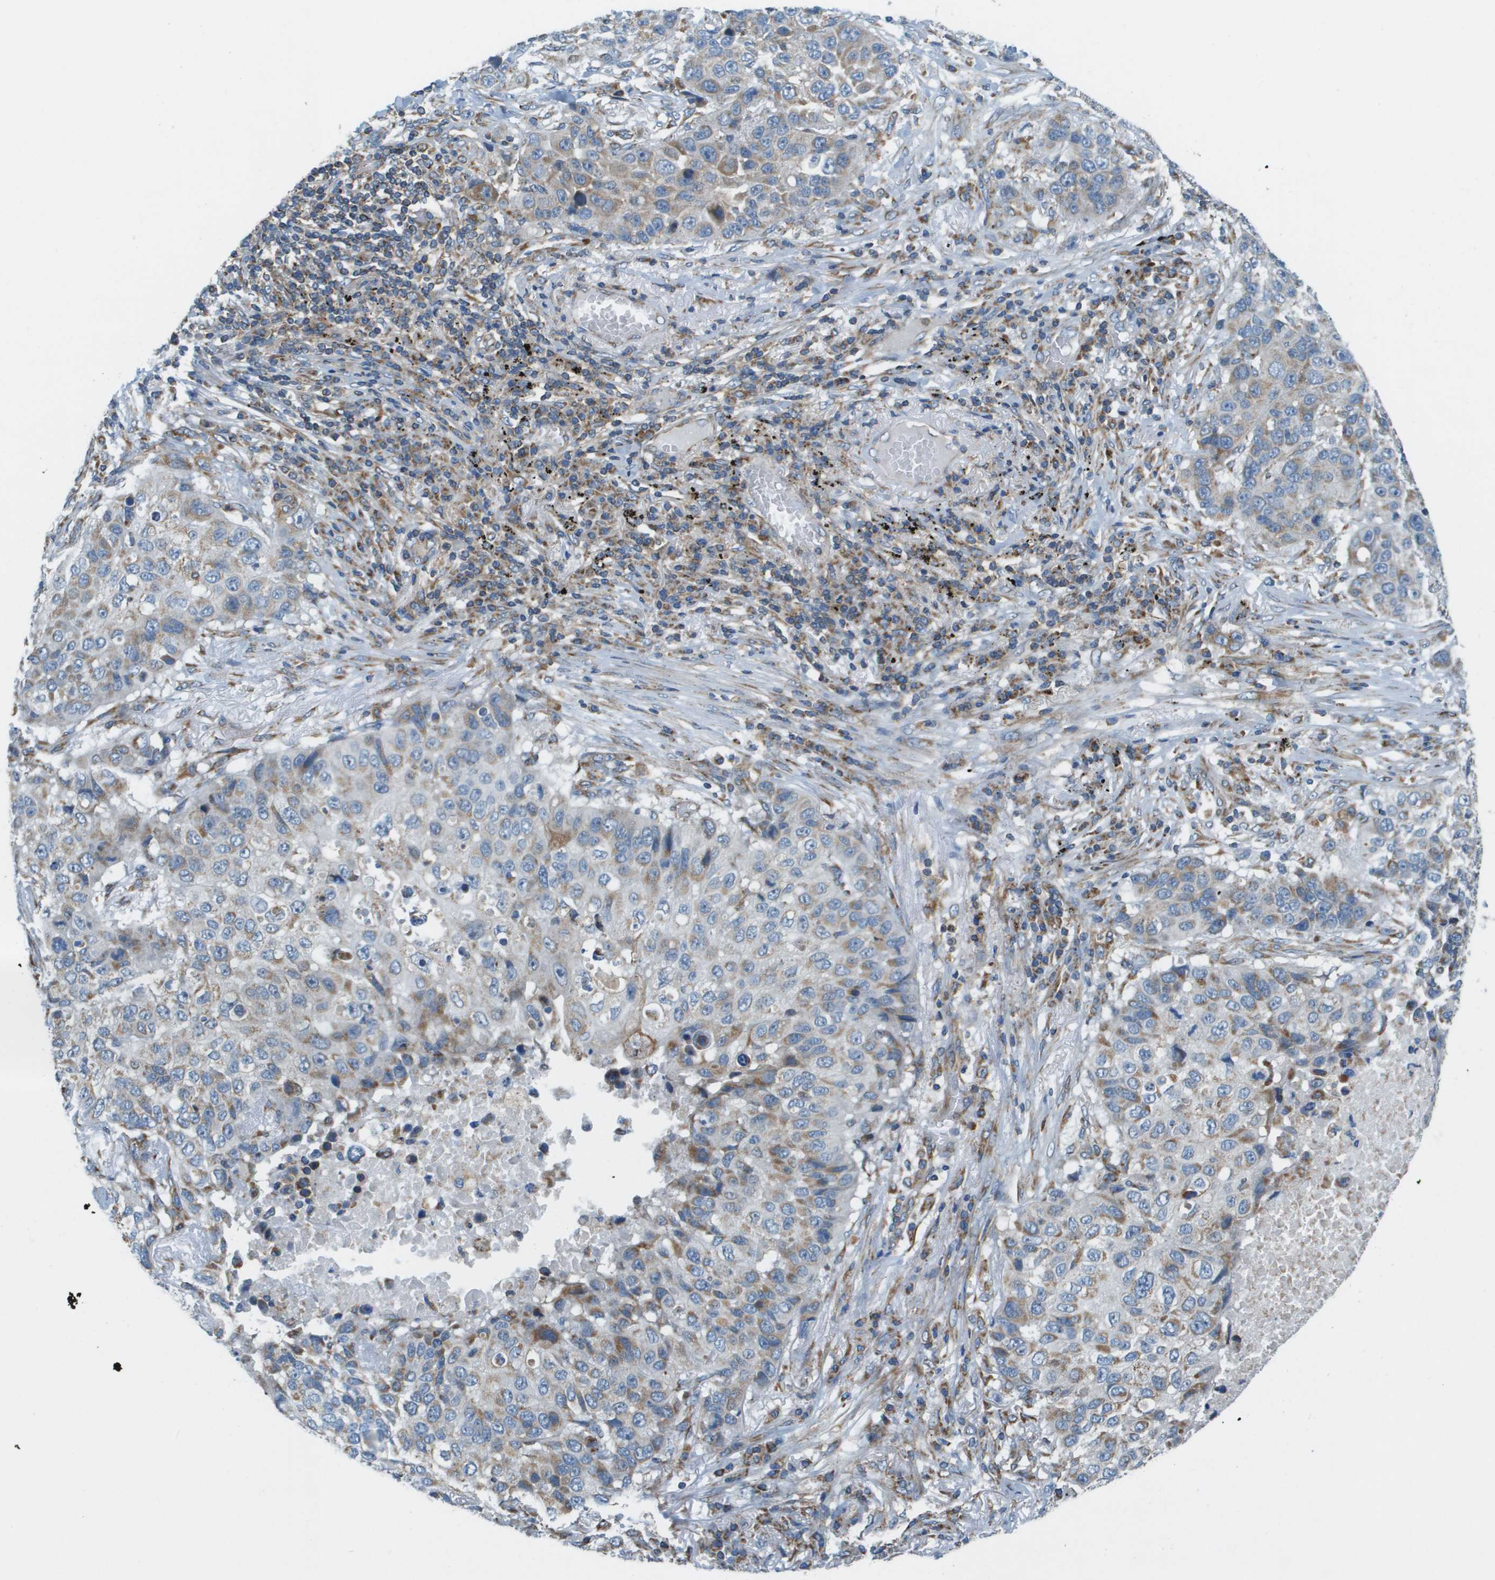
{"staining": {"intensity": "moderate", "quantity": "25%-75%", "location": "cytoplasmic/membranous"}, "tissue": "lung cancer", "cell_type": "Tumor cells", "image_type": "cancer", "snomed": [{"axis": "morphology", "description": "Squamous cell carcinoma, NOS"}, {"axis": "topography", "description": "Lung"}], "caption": "This is an image of immunohistochemistry staining of lung cancer, which shows moderate staining in the cytoplasmic/membranous of tumor cells.", "gene": "TAOK3", "patient": {"sex": "male", "age": 57}}